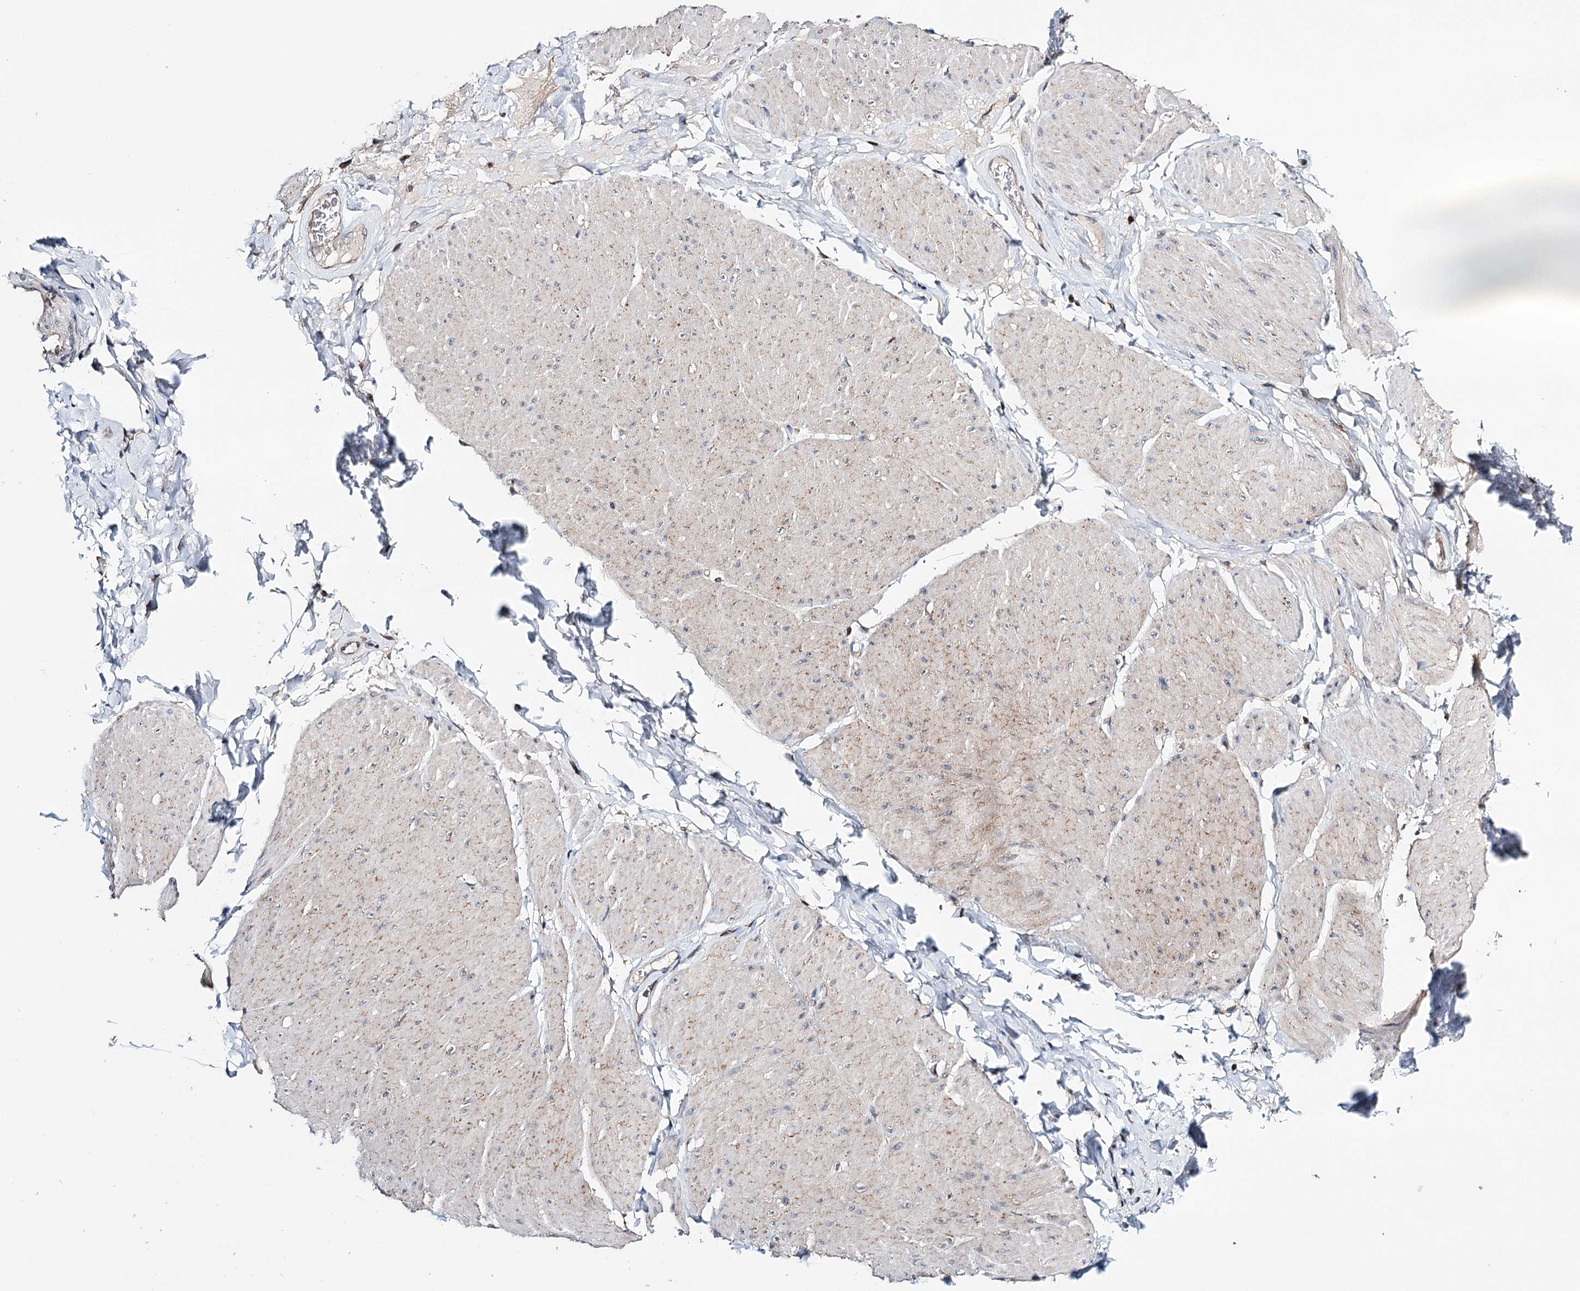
{"staining": {"intensity": "weak", "quantity": "25%-75%", "location": "cytoplasmic/membranous"}, "tissue": "smooth muscle", "cell_type": "Smooth muscle cells", "image_type": "normal", "snomed": [{"axis": "morphology", "description": "Urothelial carcinoma, High grade"}, {"axis": "topography", "description": "Urinary bladder"}], "caption": "This histopathology image shows IHC staining of benign human smooth muscle, with low weak cytoplasmic/membranous staining in approximately 25%-75% of smooth muscle cells.", "gene": "CFAP46", "patient": {"sex": "male", "age": 46}}